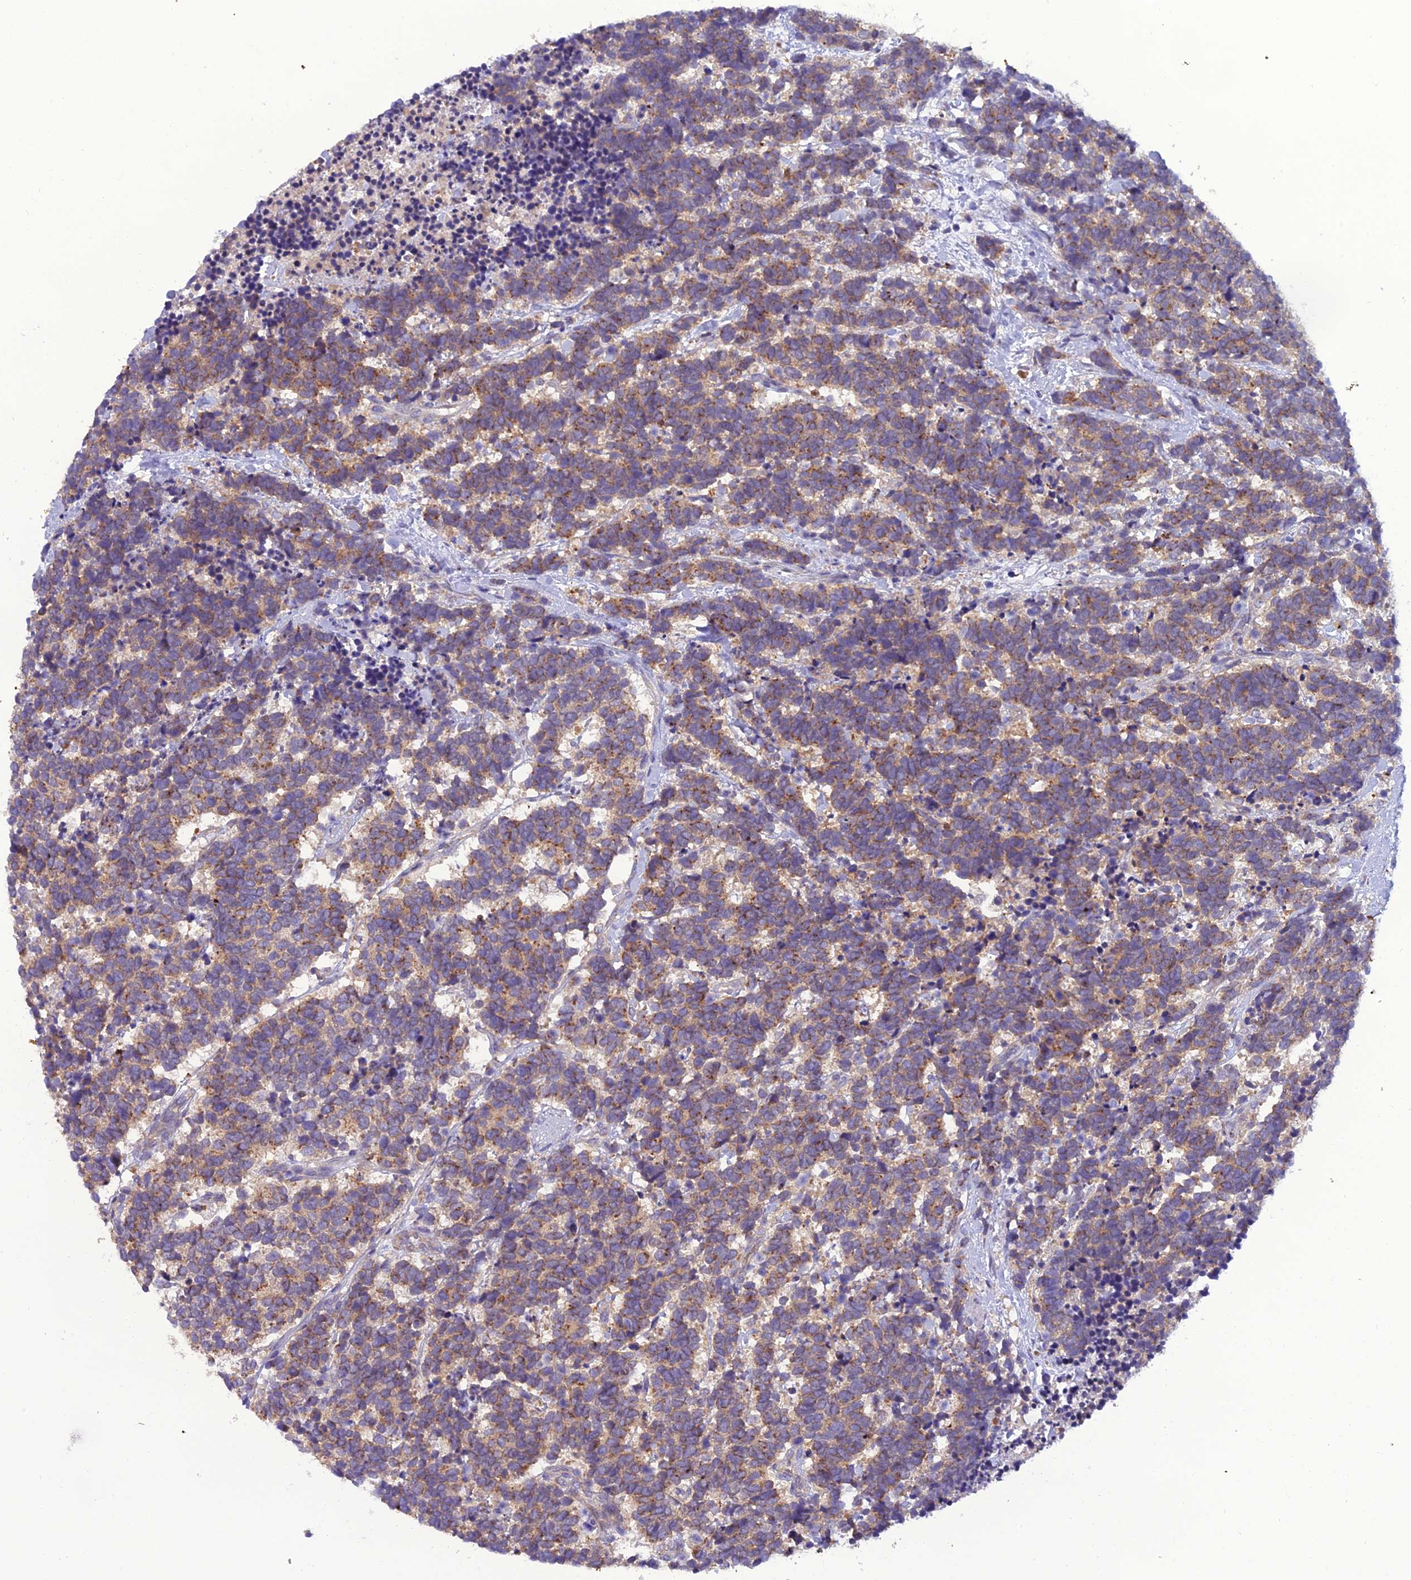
{"staining": {"intensity": "moderate", "quantity": ">75%", "location": "cytoplasmic/membranous"}, "tissue": "carcinoid", "cell_type": "Tumor cells", "image_type": "cancer", "snomed": [{"axis": "morphology", "description": "Carcinoma, NOS"}, {"axis": "morphology", "description": "Carcinoid, malignant, NOS"}, {"axis": "topography", "description": "Prostate"}], "caption": "Immunohistochemistry (DAB (3,3'-diaminobenzidine)) staining of carcinoid (malignant) exhibits moderate cytoplasmic/membranous protein expression in about >75% of tumor cells.", "gene": "GOLPH3", "patient": {"sex": "male", "age": 57}}